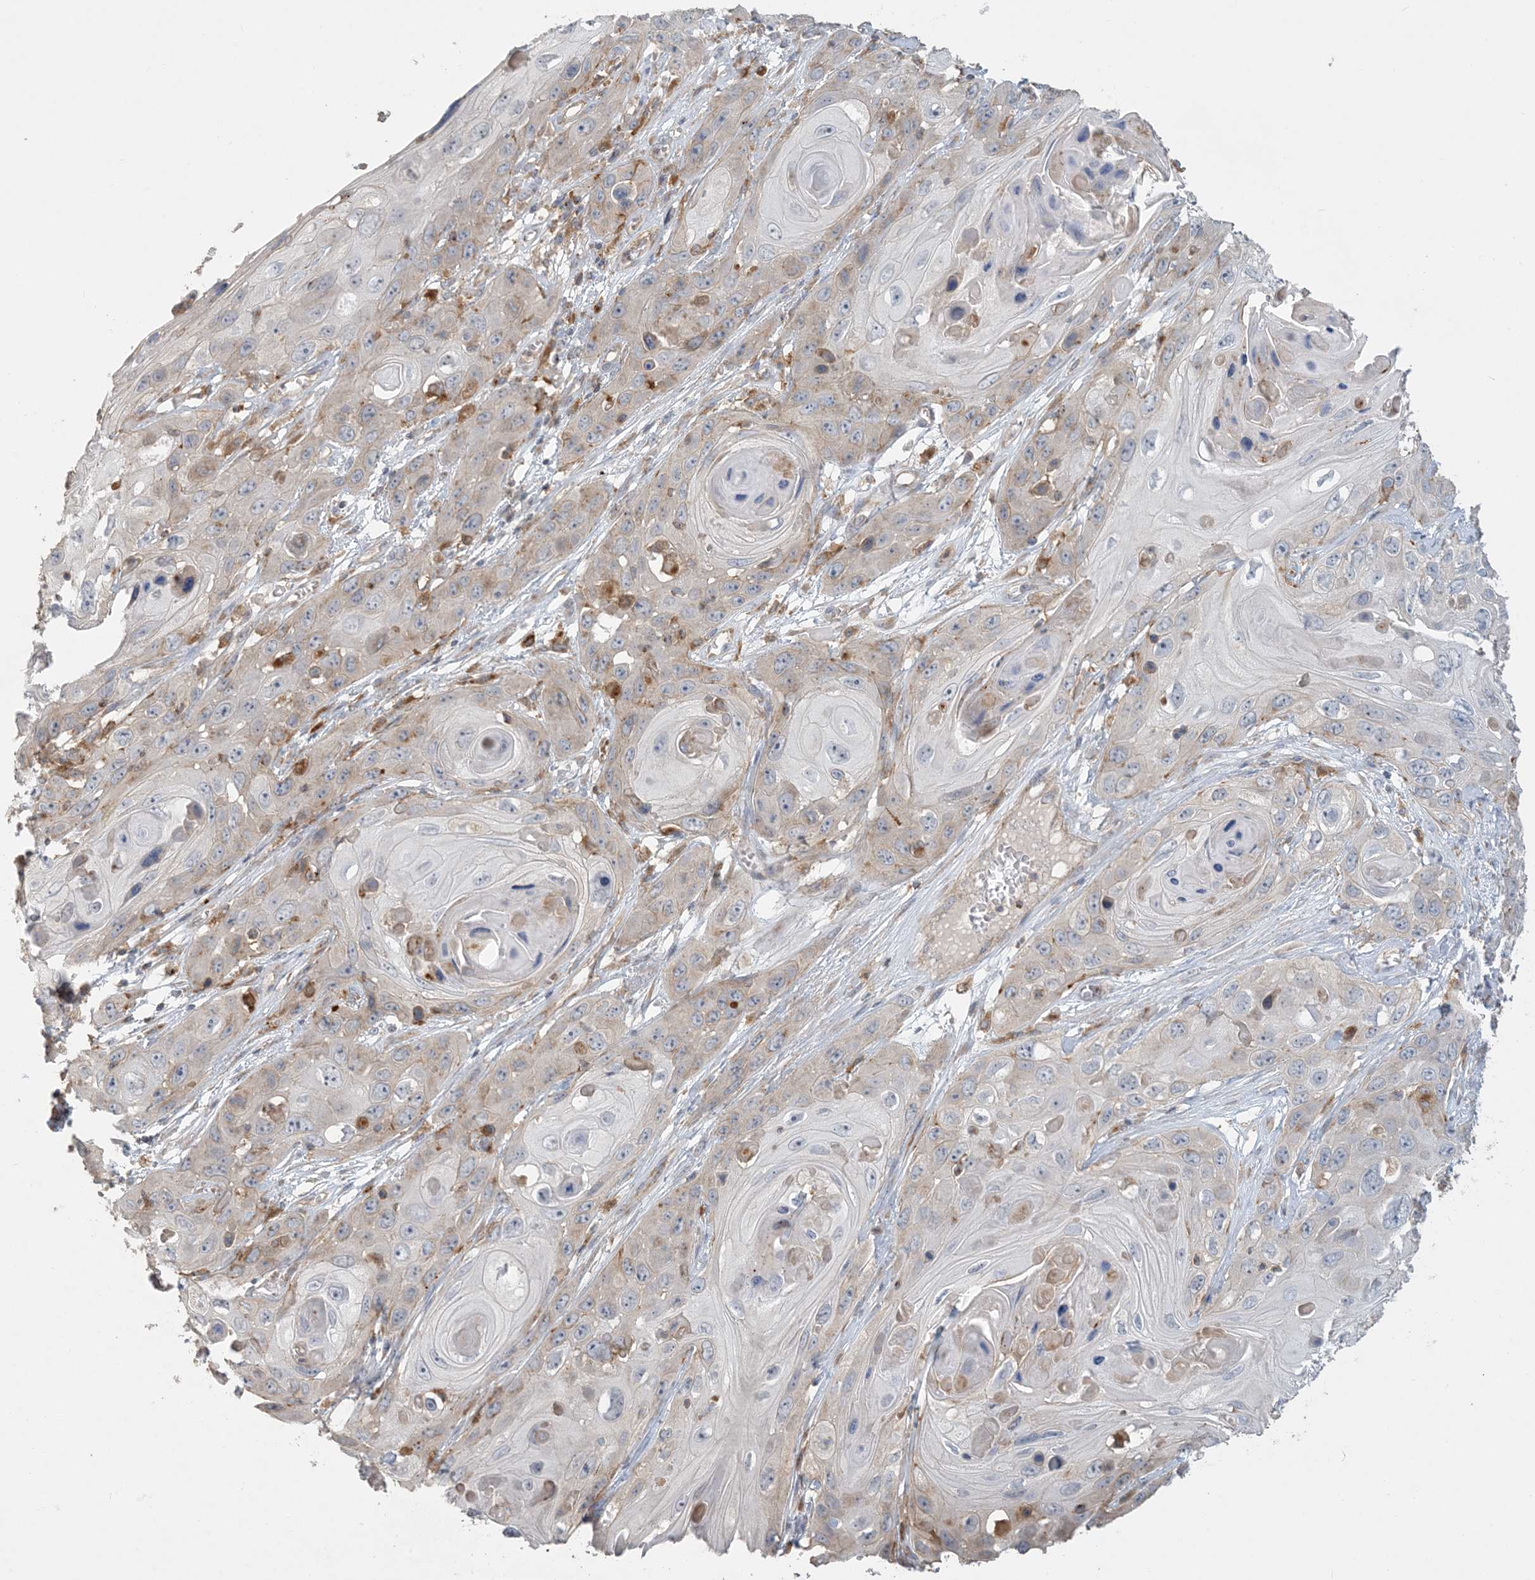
{"staining": {"intensity": "negative", "quantity": "none", "location": "none"}, "tissue": "skin cancer", "cell_type": "Tumor cells", "image_type": "cancer", "snomed": [{"axis": "morphology", "description": "Squamous cell carcinoma, NOS"}, {"axis": "topography", "description": "Skin"}], "caption": "Skin cancer stained for a protein using IHC exhibits no positivity tumor cells.", "gene": "SPPL2A", "patient": {"sex": "male", "age": 55}}